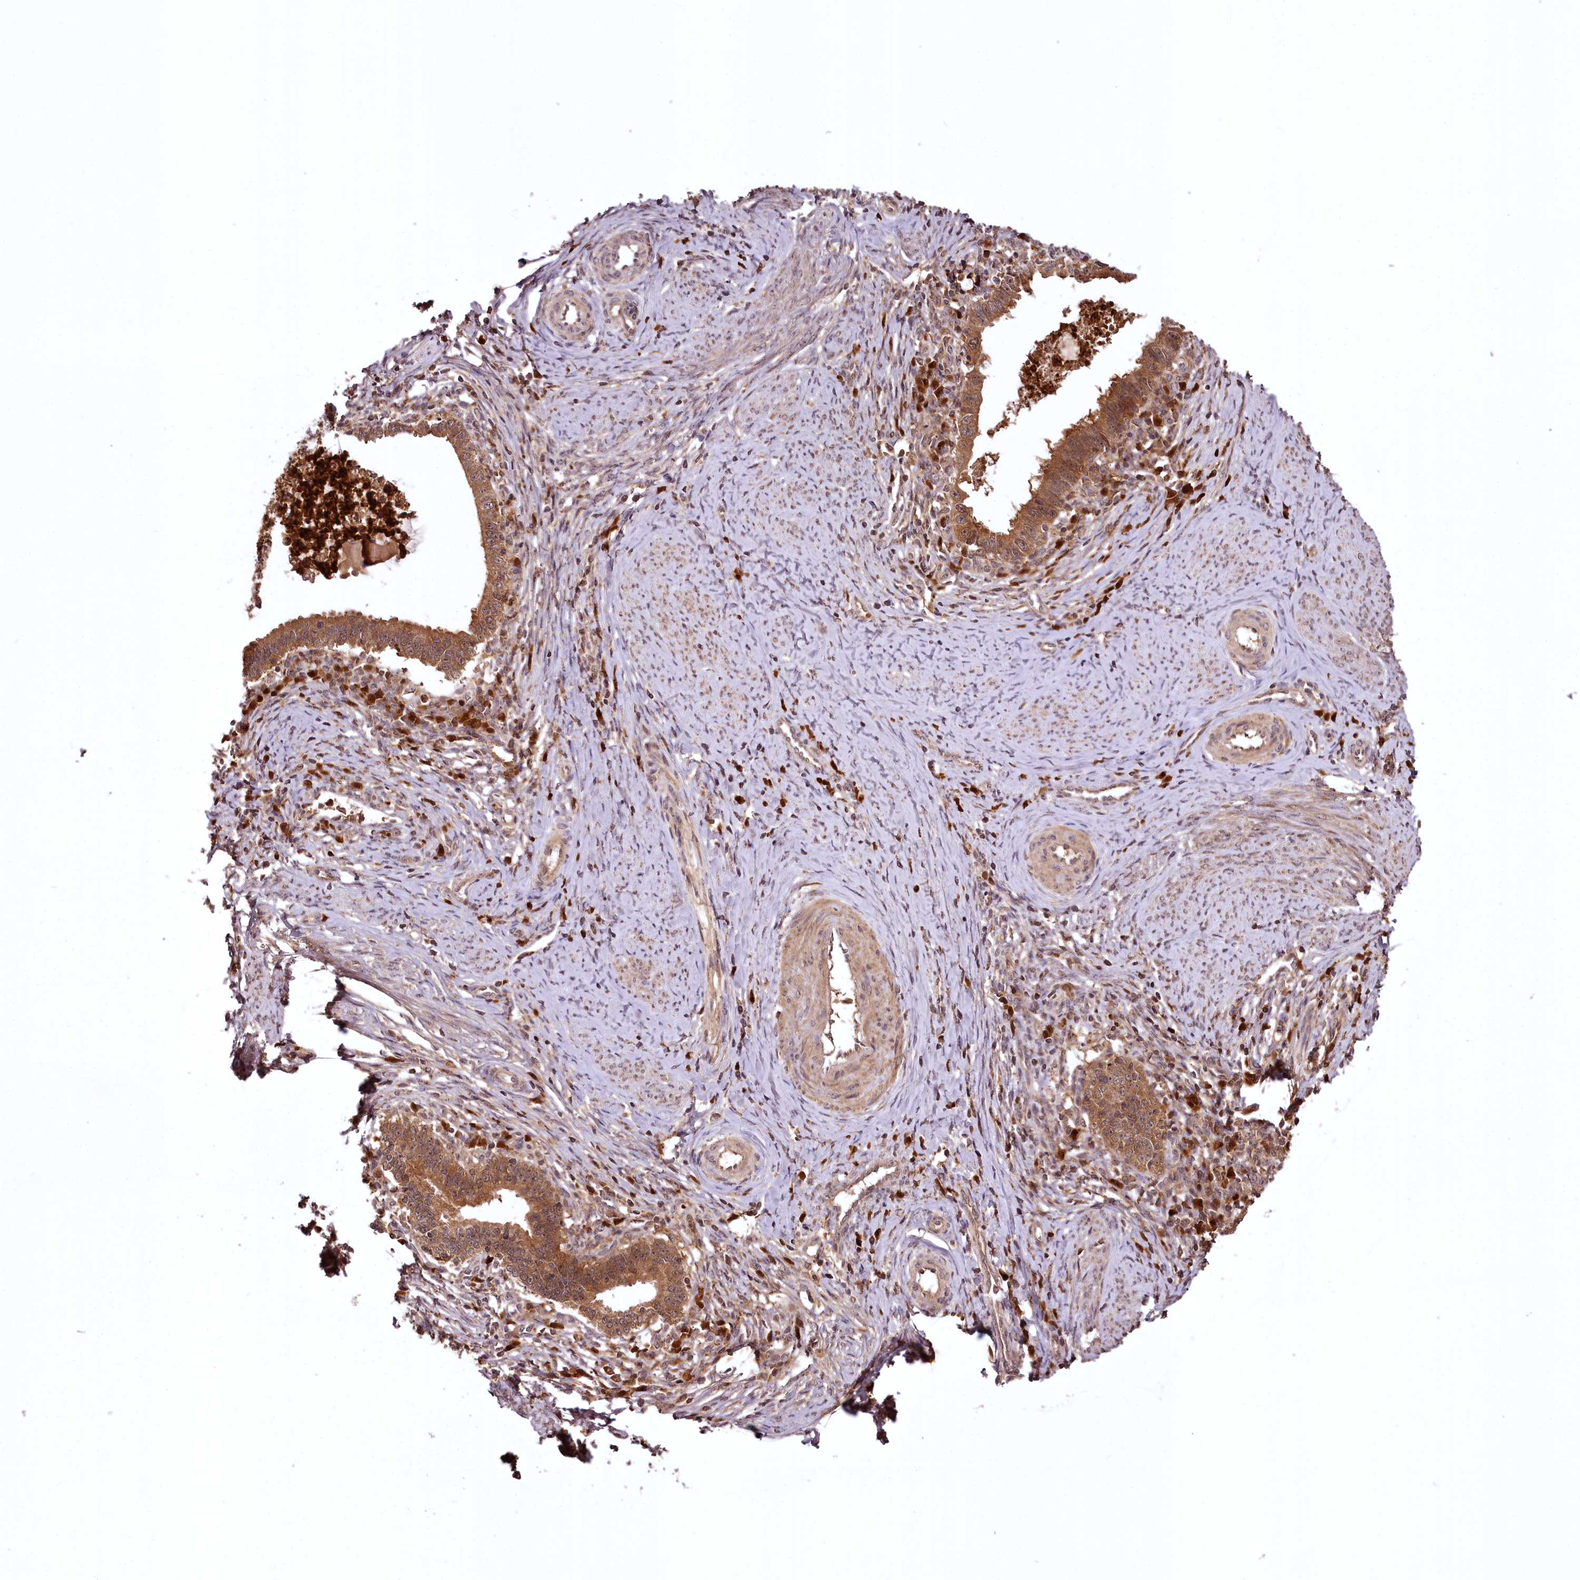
{"staining": {"intensity": "moderate", "quantity": ">75%", "location": "cytoplasmic/membranous"}, "tissue": "cervical cancer", "cell_type": "Tumor cells", "image_type": "cancer", "snomed": [{"axis": "morphology", "description": "Adenocarcinoma, NOS"}, {"axis": "topography", "description": "Cervix"}], "caption": "Approximately >75% of tumor cells in adenocarcinoma (cervical) display moderate cytoplasmic/membranous protein positivity as visualized by brown immunohistochemical staining.", "gene": "TTC12", "patient": {"sex": "female", "age": 36}}